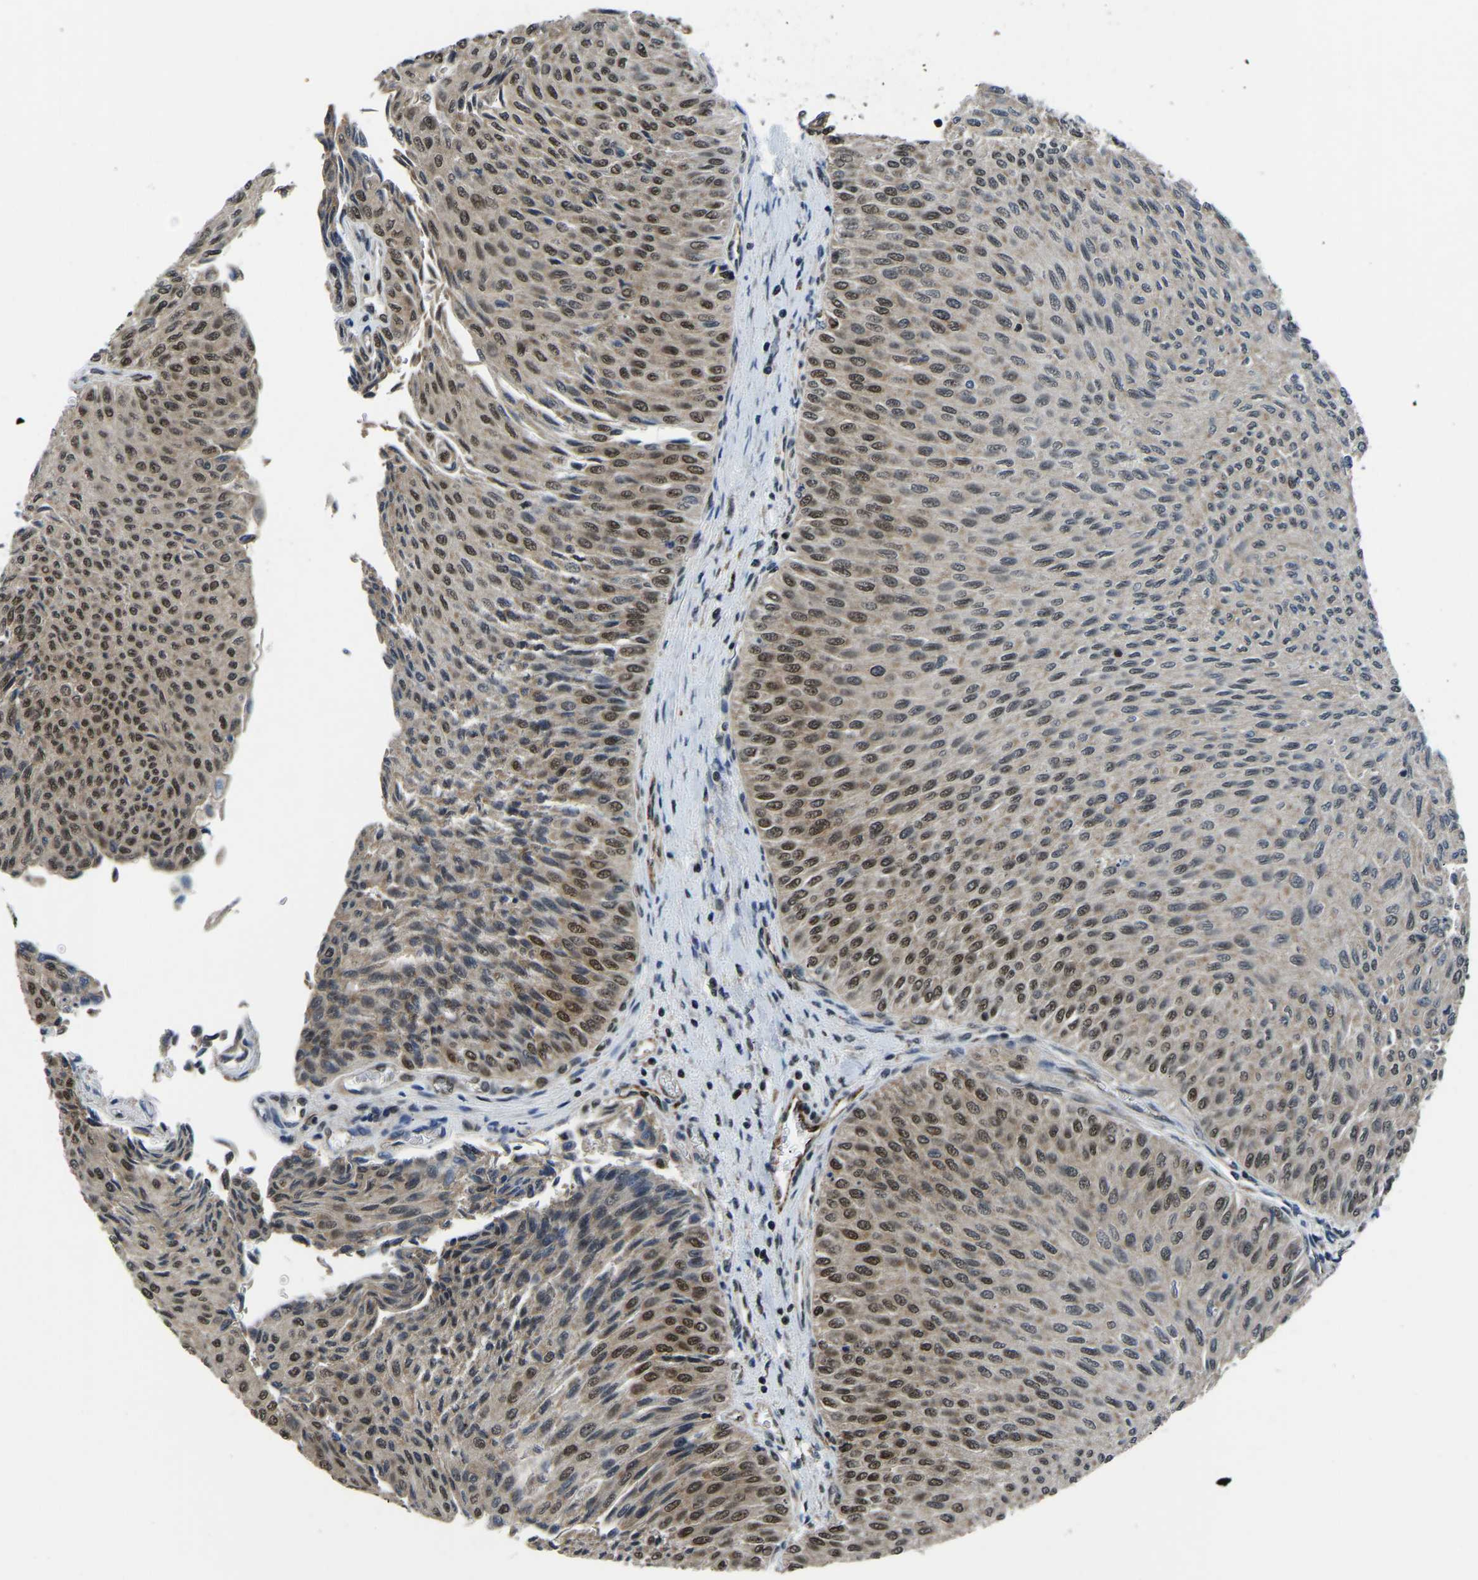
{"staining": {"intensity": "moderate", "quantity": ">75%", "location": "cytoplasmic/membranous,nuclear"}, "tissue": "urothelial cancer", "cell_type": "Tumor cells", "image_type": "cancer", "snomed": [{"axis": "morphology", "description": "Urothelial carcinoma, Low grade"}, {"axis": "topography", "description": "Urinary bladder"}], "caption": "The micrograph exhibits staining of low-grade urothelial carcinoma, revealing moderate cytoplasmic/membranous and nuclear protein staining (brown color) within tumor cells. Nuclei are stained in blue.", "gene": "DFFA", "patient": {"sex": "male", "age": 78}}